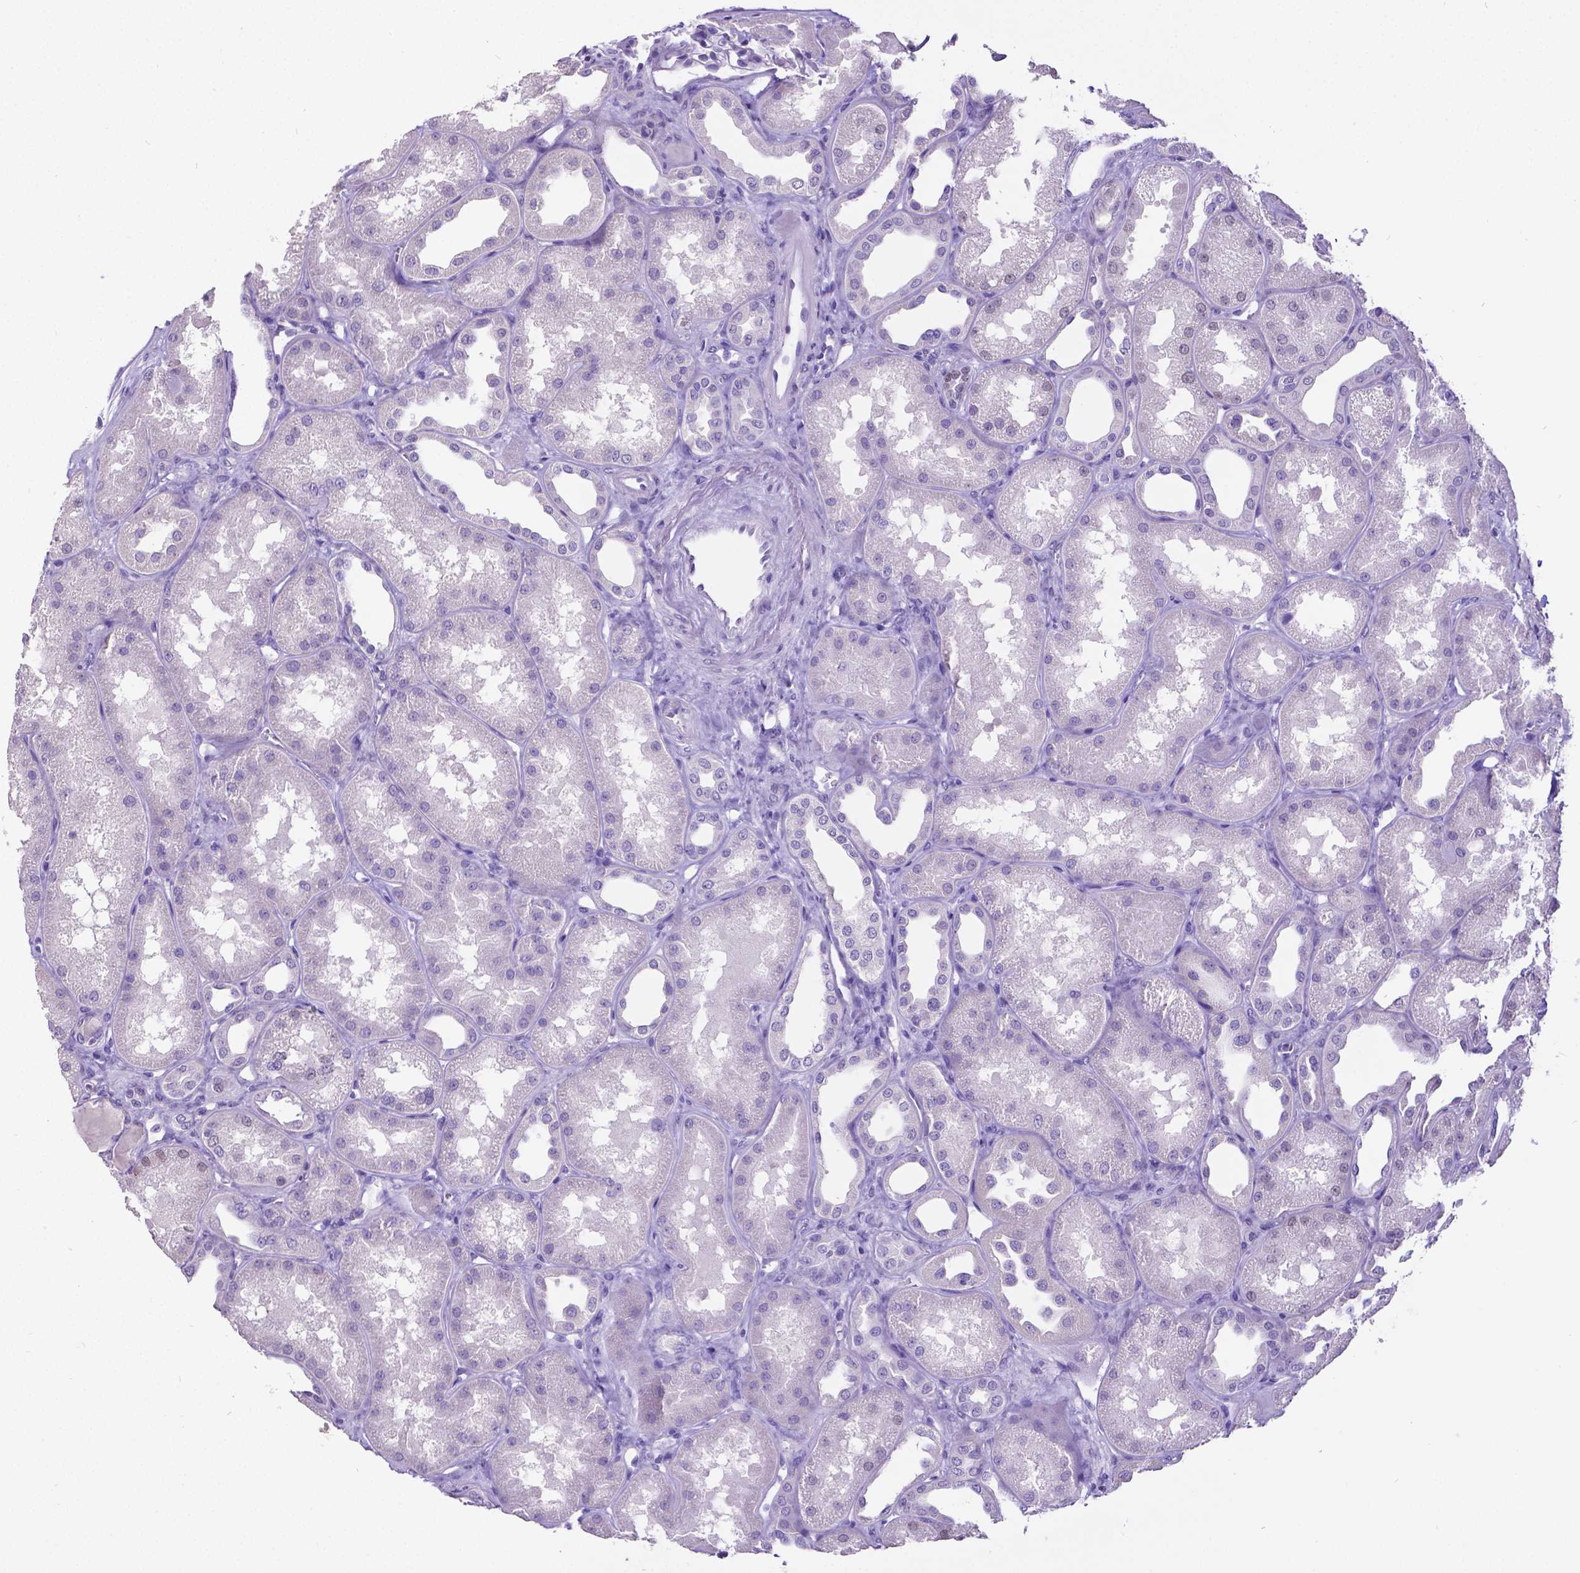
{"staining": {"intensity": "negative", "quantity": "none", "location": "none"}, "tissue": "kidney", "cell_type": "Cells in glomeruli", "image_type": "normal", "snomed": [{"axis": "morphology", "description": "Normal tissue, NOS"}, {"axis": "topography", "description": "Kidney"}], "caption": "This is an immunohistochemistry image of unremarkable kidney. There is no positivity in cells in glomeruli.", "gene": "SATB2", "patient": {"sex": "male", "age": 61}}